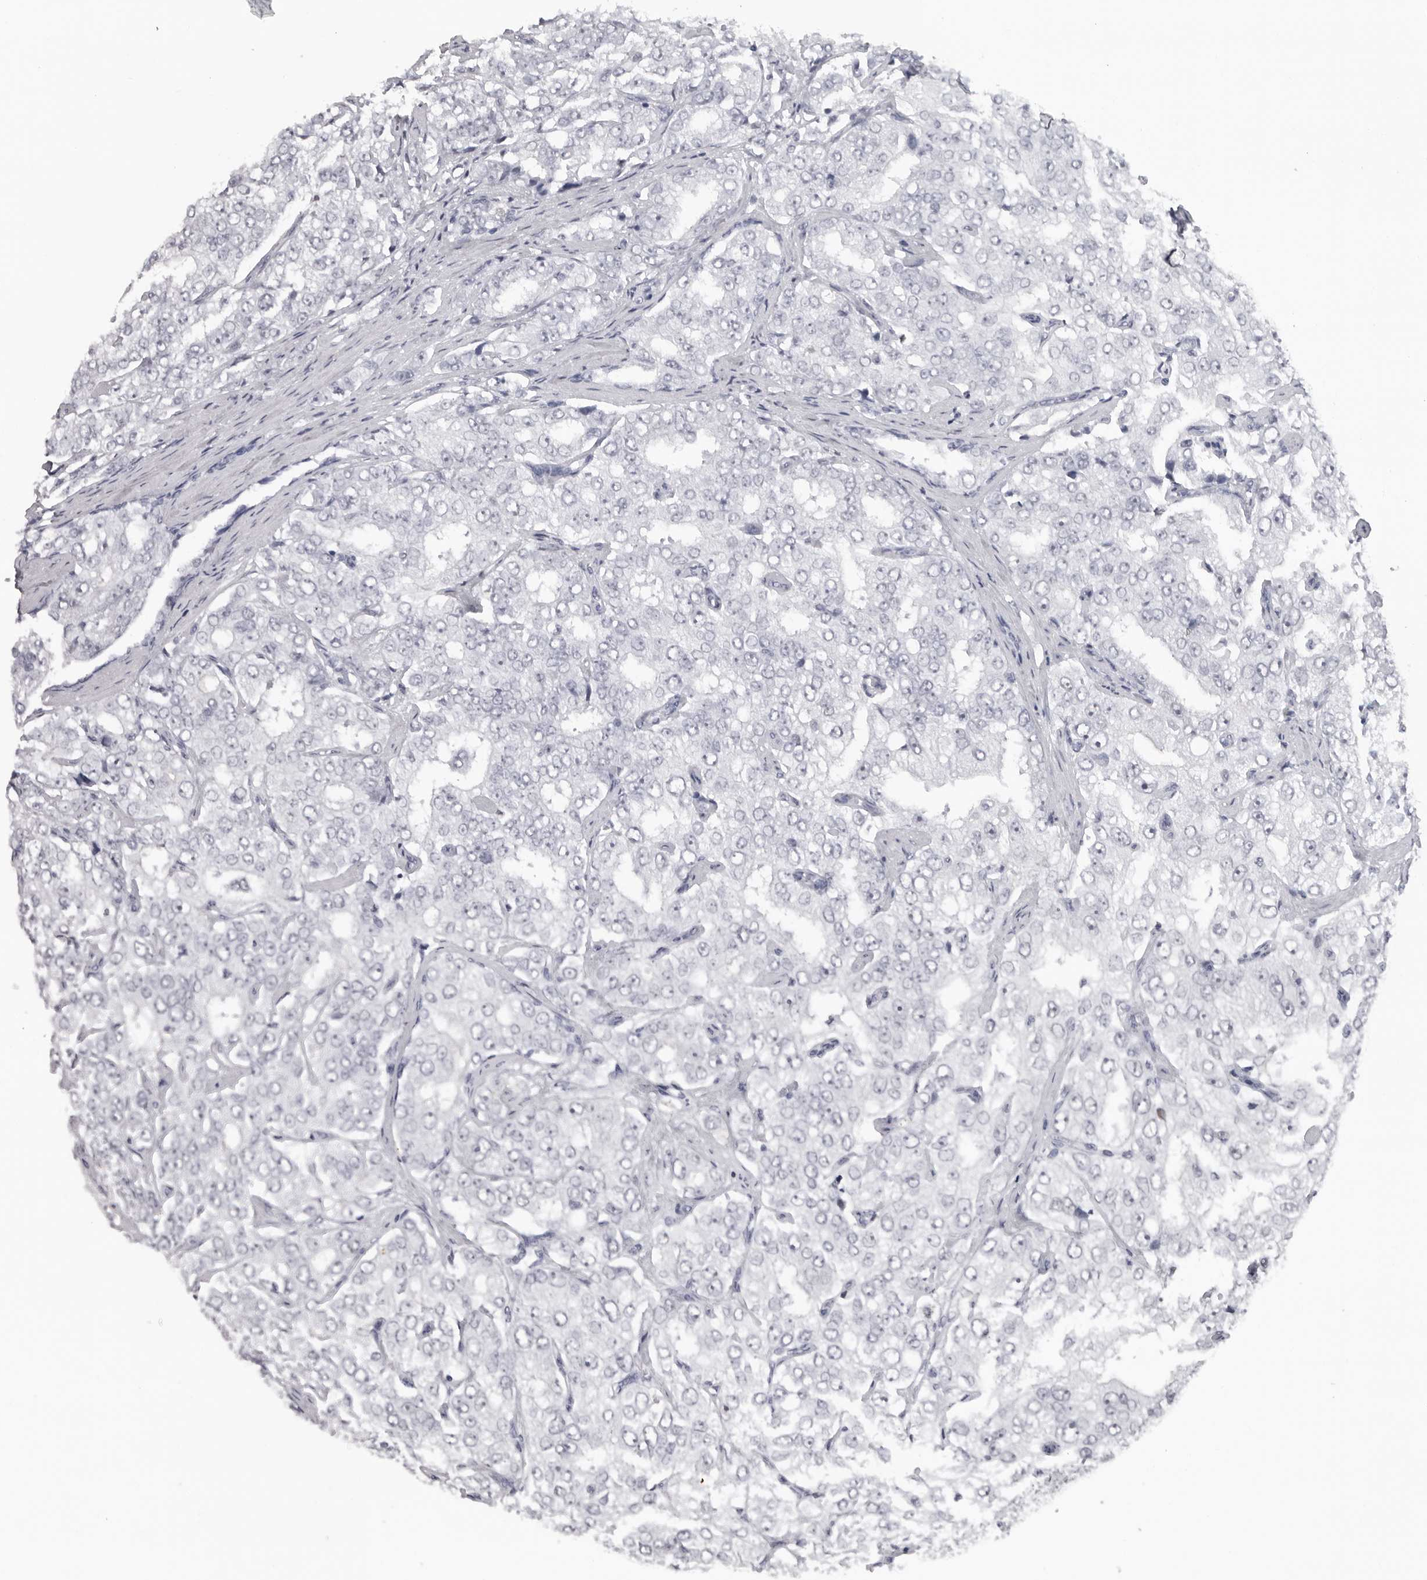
{"staining": {"intensity": "negative", "quantity": "none", "location": "none"}, "tissue": "prostate cancer", "cell_type": "Tumor cells", "image_type": "cancer", "snomed": [{"axis": "morphology", "description": "Adenocarcinoma, High grade"}, {"axis": "topography", "description": "Prostate"}], "caption": "IHC of adenocarcinoma (high-grade) (prostate) reveals no positivity in tumor cells.", "gene": "ESPN", "patient": {"sex": "male", "age": 58}}